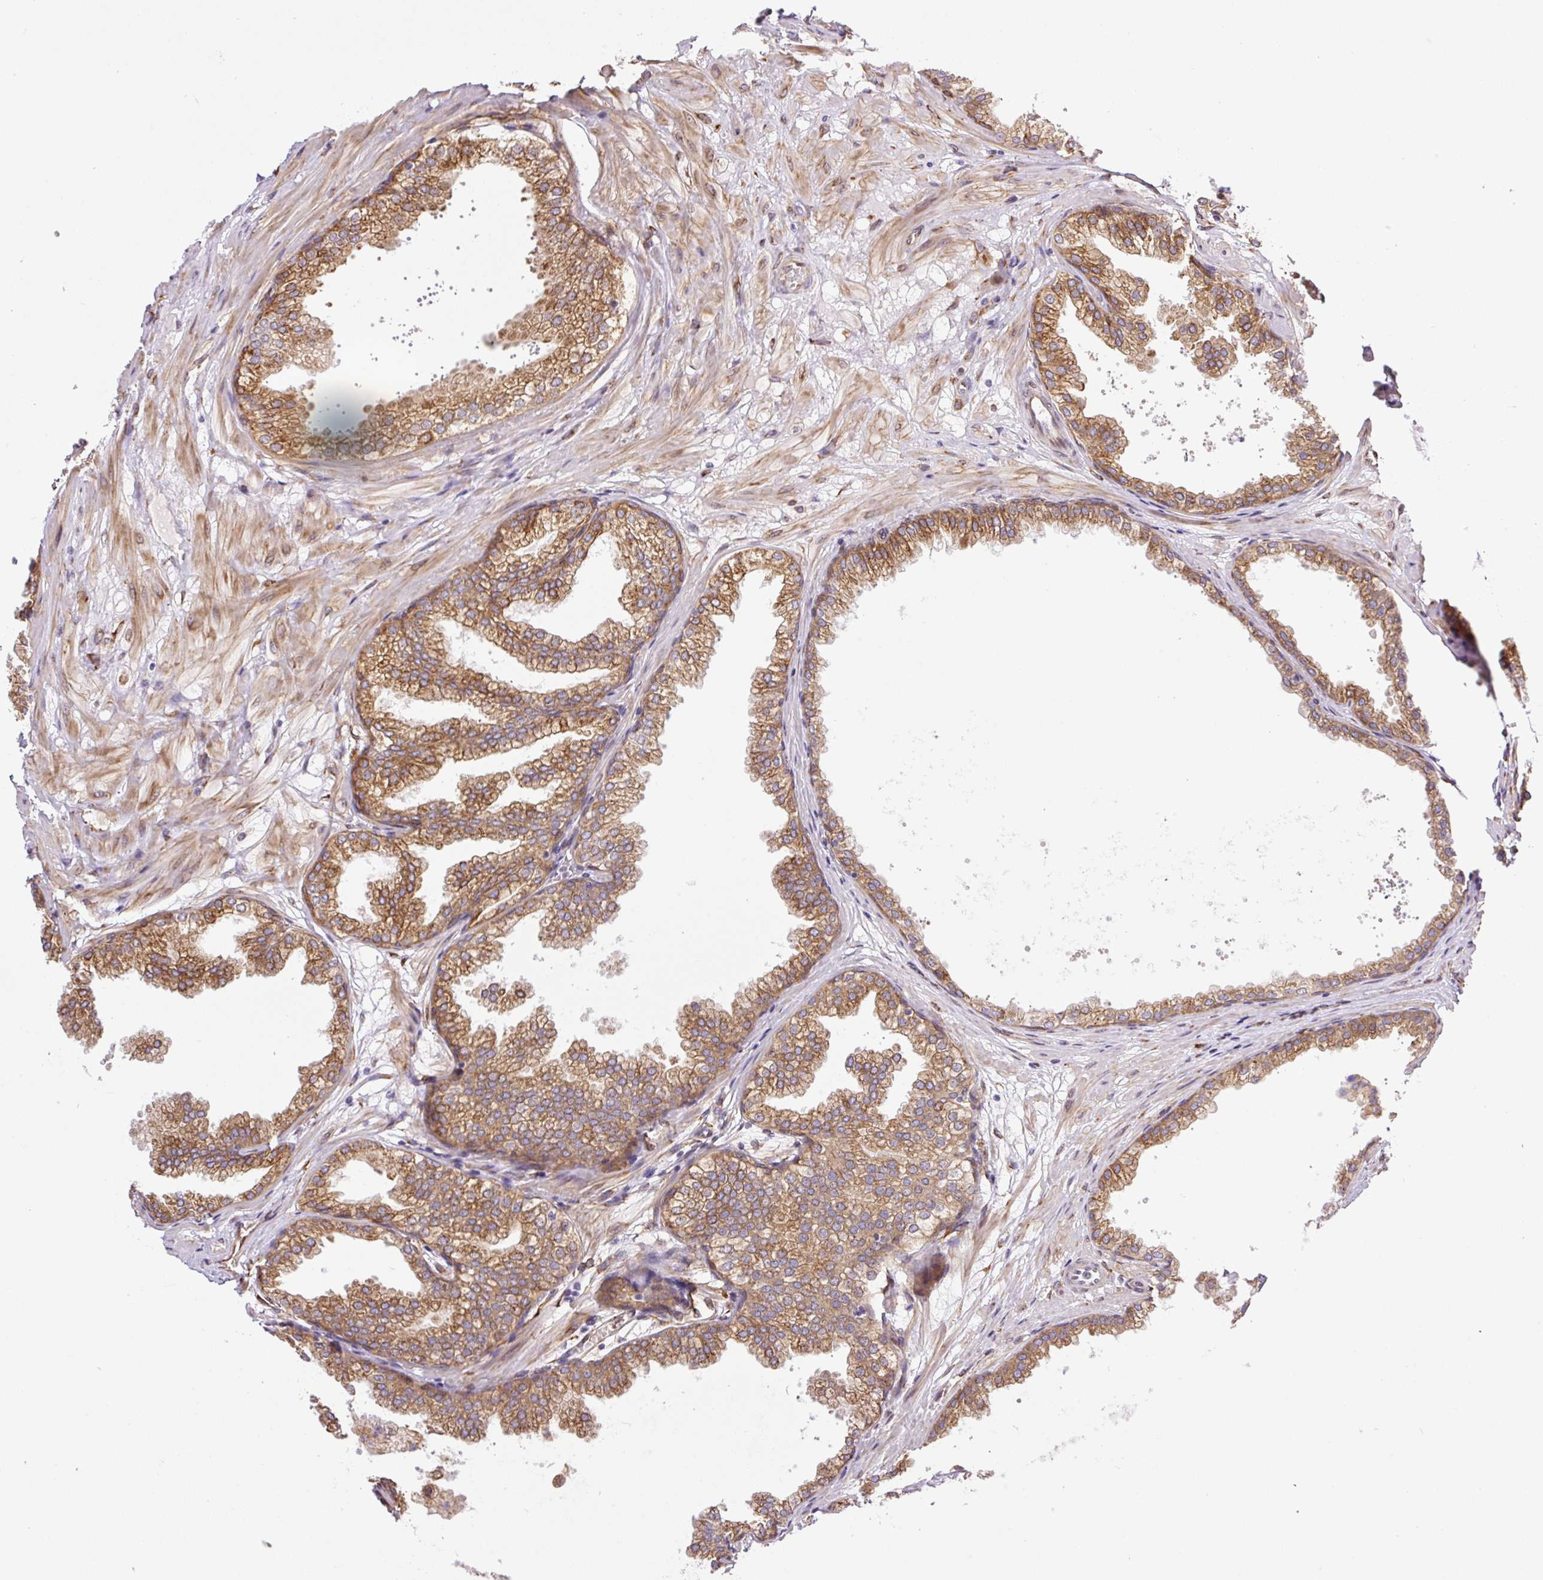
{"staining": {"intensity": "strong", "quantity": ">75%", "location": "cytoplasmic/membranous"}, "tissue": "prostate", "cell_type": "Glandular cells", "image_type": "normal", "snomed": [{"axis": "morphology", "description": "Normal tissue, NOS"}, {"axis": "topography", "description": "Prostate"}], "caption": "DAB (3,3'-diaminobenzidine) immunohistochemical staining of unremarkable prostate displays strong cytoplasmic/membranous protein staining in approximately >75% of glandular cells.", "gene": "RAB30", "patient": {"sex": "male", "age": 37}}